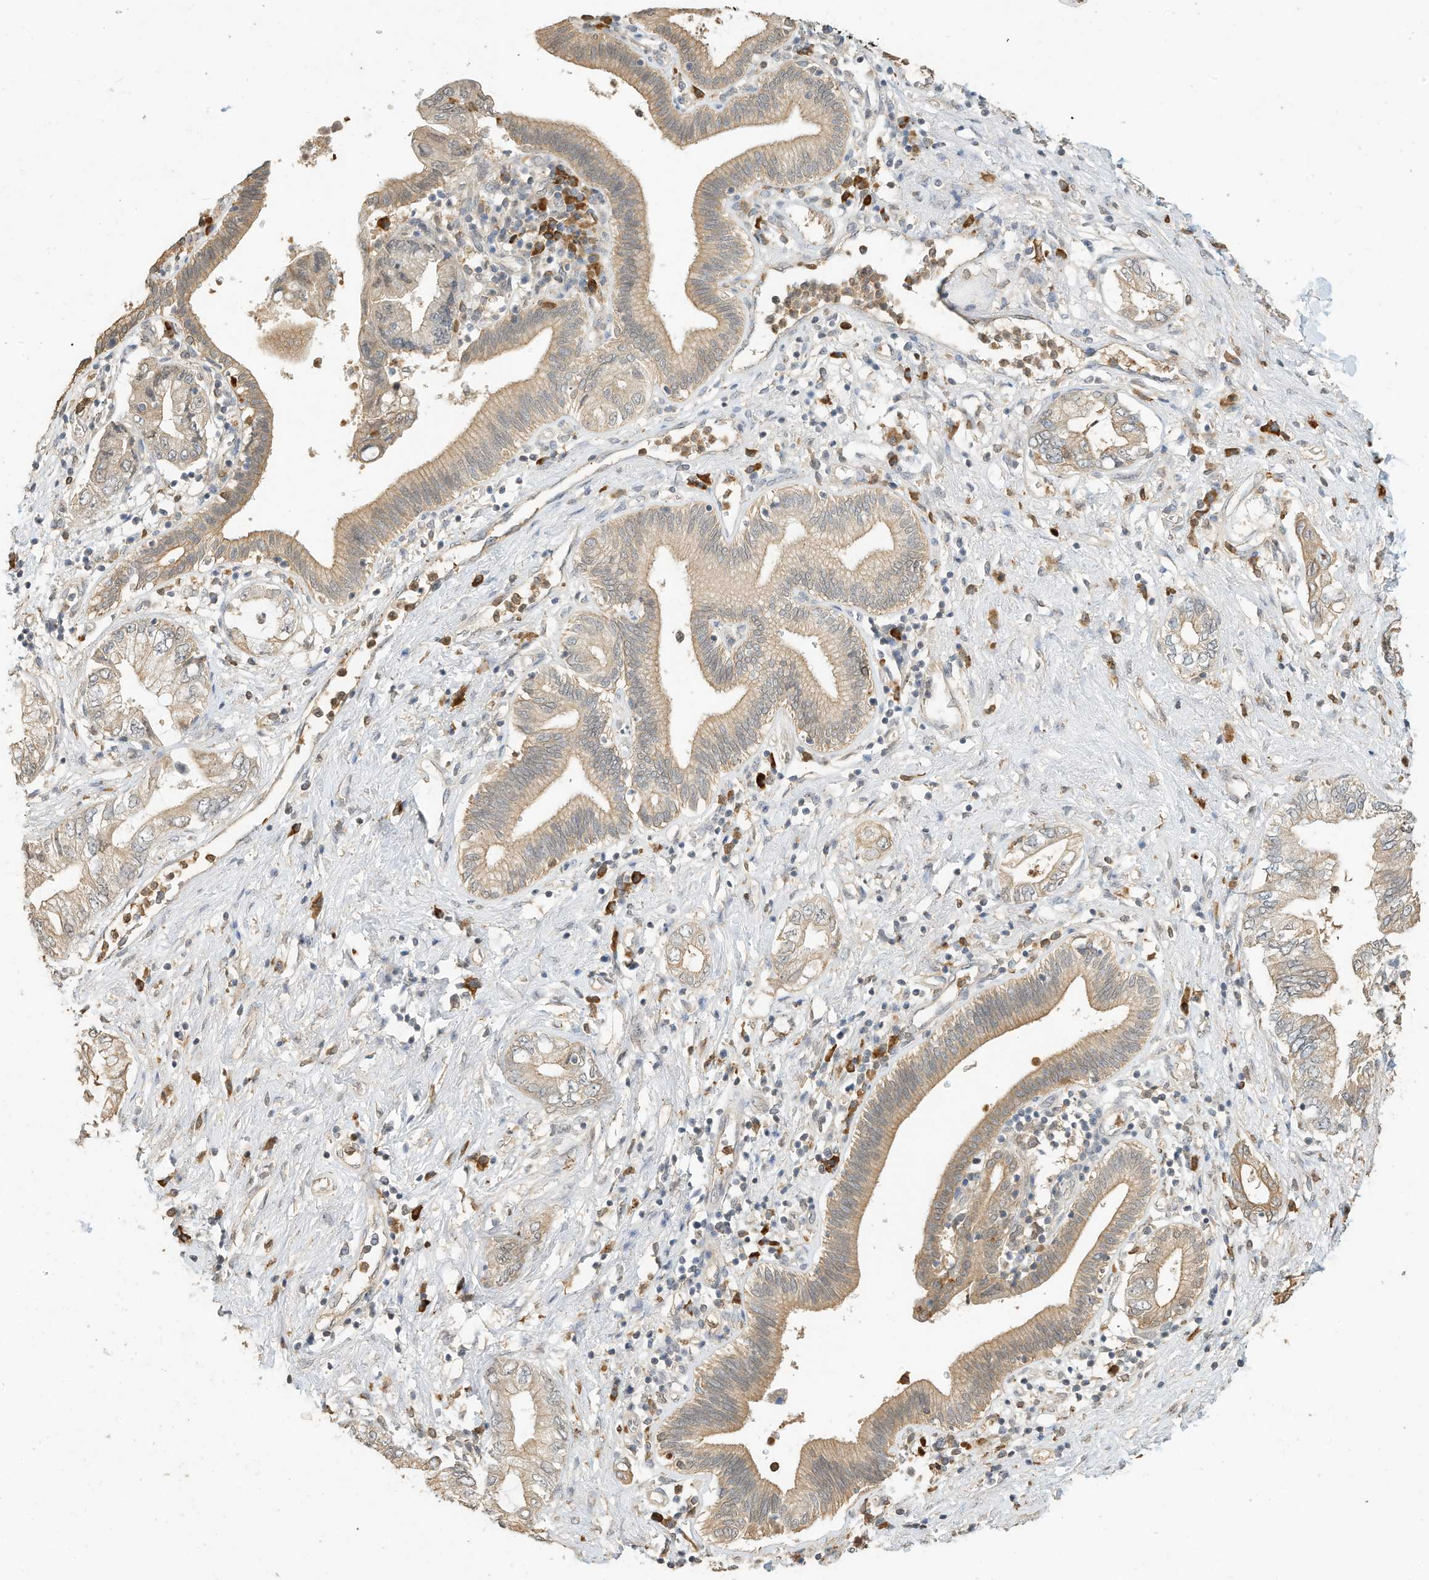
{"staining": {"intensity": "moderate", "quantity": ">75%", "location": "cytoplasmic/membranous"}, "tissue": "pancreatic cancer", "cell_type": "Tumor cells", "image_type": "cancer", "snomed": [{"axis": "morphology", "description": "Adenocarcinoma, NOS"}, {"axis": "topography", "description": "Pancreas"}], "caption": "Adenocarcinoma (pancreatic) tissue shows moderate cytoplasmic/membranous positivity in about >75% of tumor cells", "gene": "OFD1", "patient": {"sex": "female", "age": 73}}